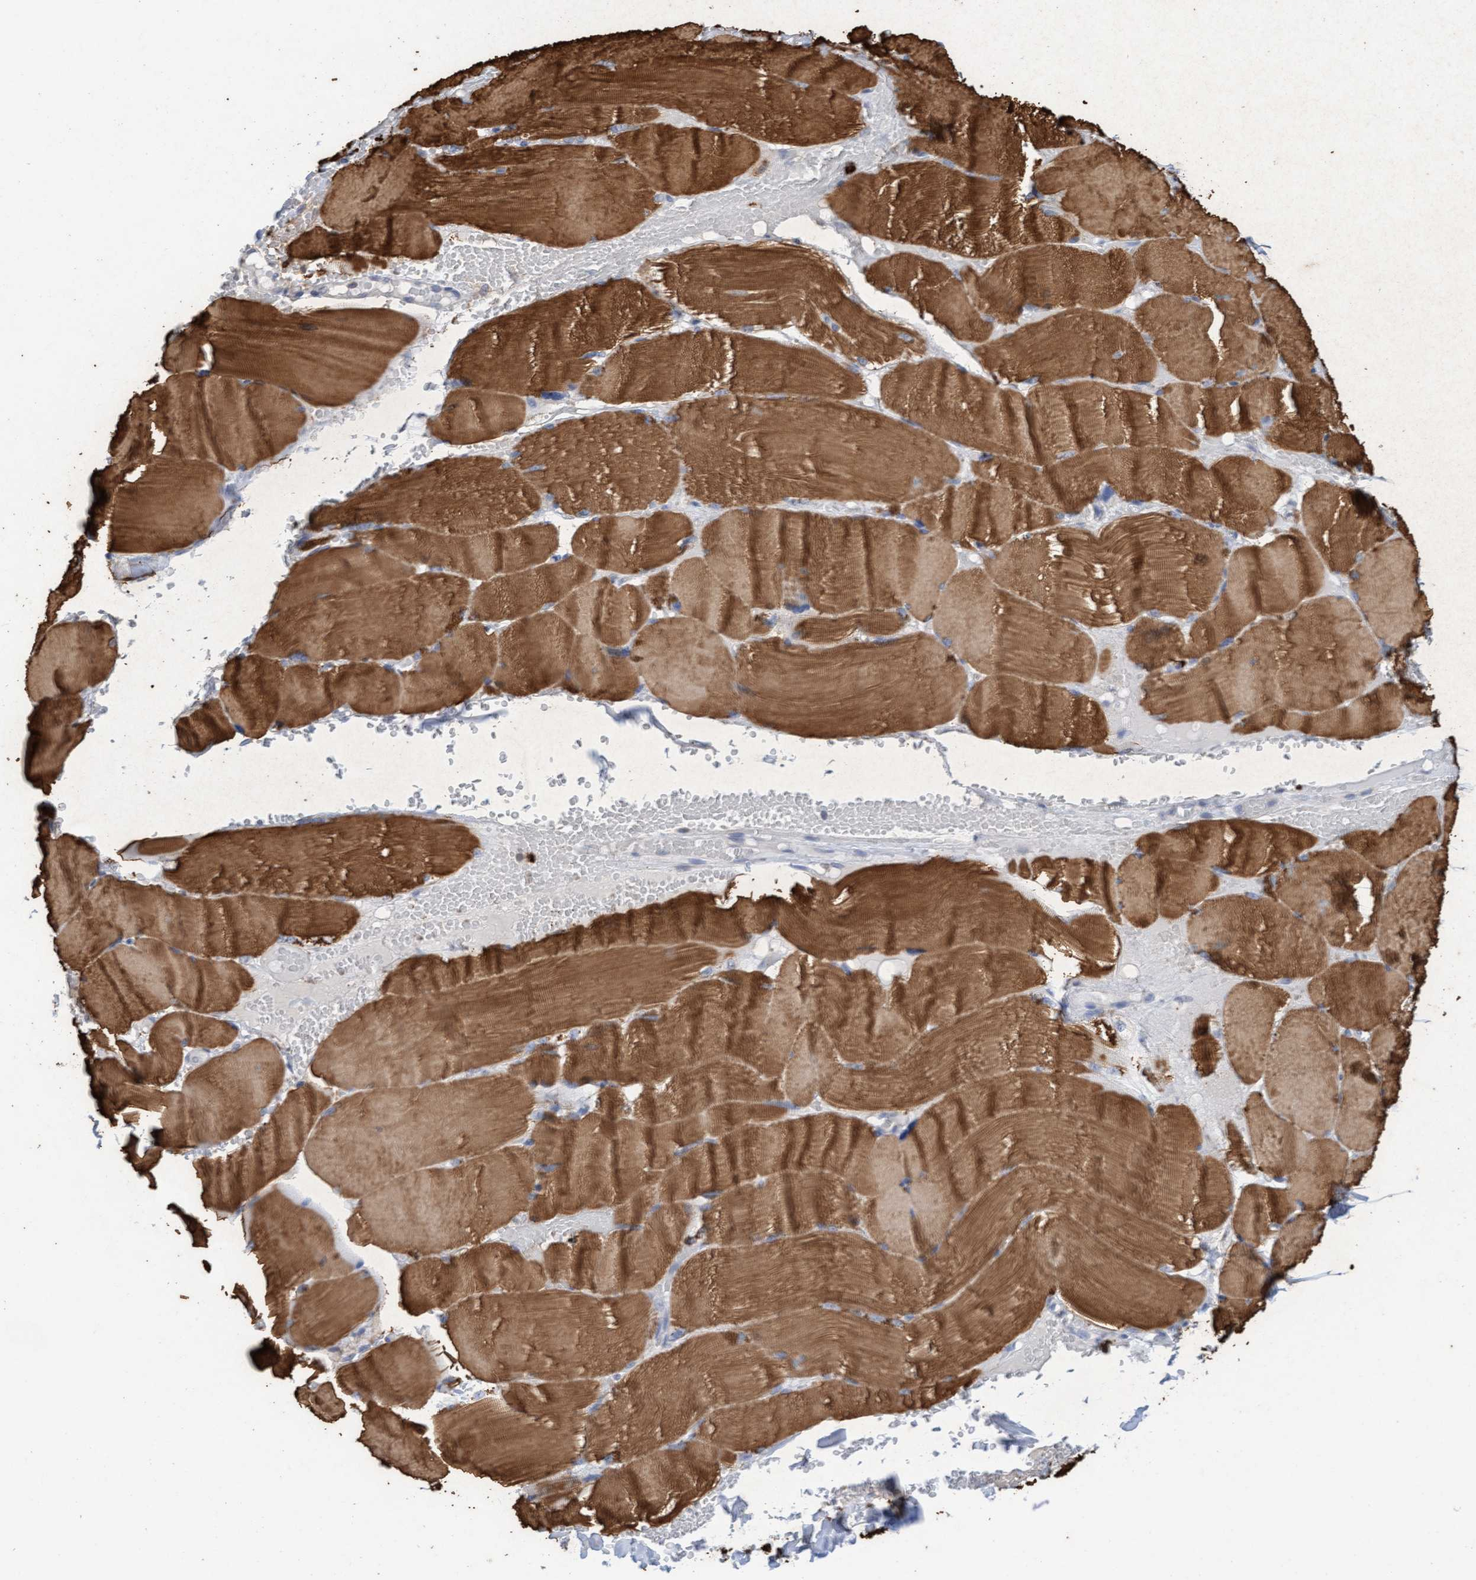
{"staining": {"intensity": "moderate", "quantity": ">75%", "location": "cytoplasmic/membranous"}, "tissue": "skeletal muscle", "cell_type": "Myocytes", "image_type": "normal", "snomed": [{"axis": "morphology", "description": "Normal tissue, NOS"}, {"axis": "topography", "description": "Skin"}, {"axis": "topography", "description": "Skeletal muscle"}], "caption": "A high-resolution image shows immunohistochemistry (IHC) staining of unremarkable skeletal muscle, which displays moderate cytoplasmic/membranous staining in about >75% of myocytes. (DAB IHC with brightfield microscopy, high magnification).", "gene": "MMP8", "patient": {"sex": "male", "age": 83}}